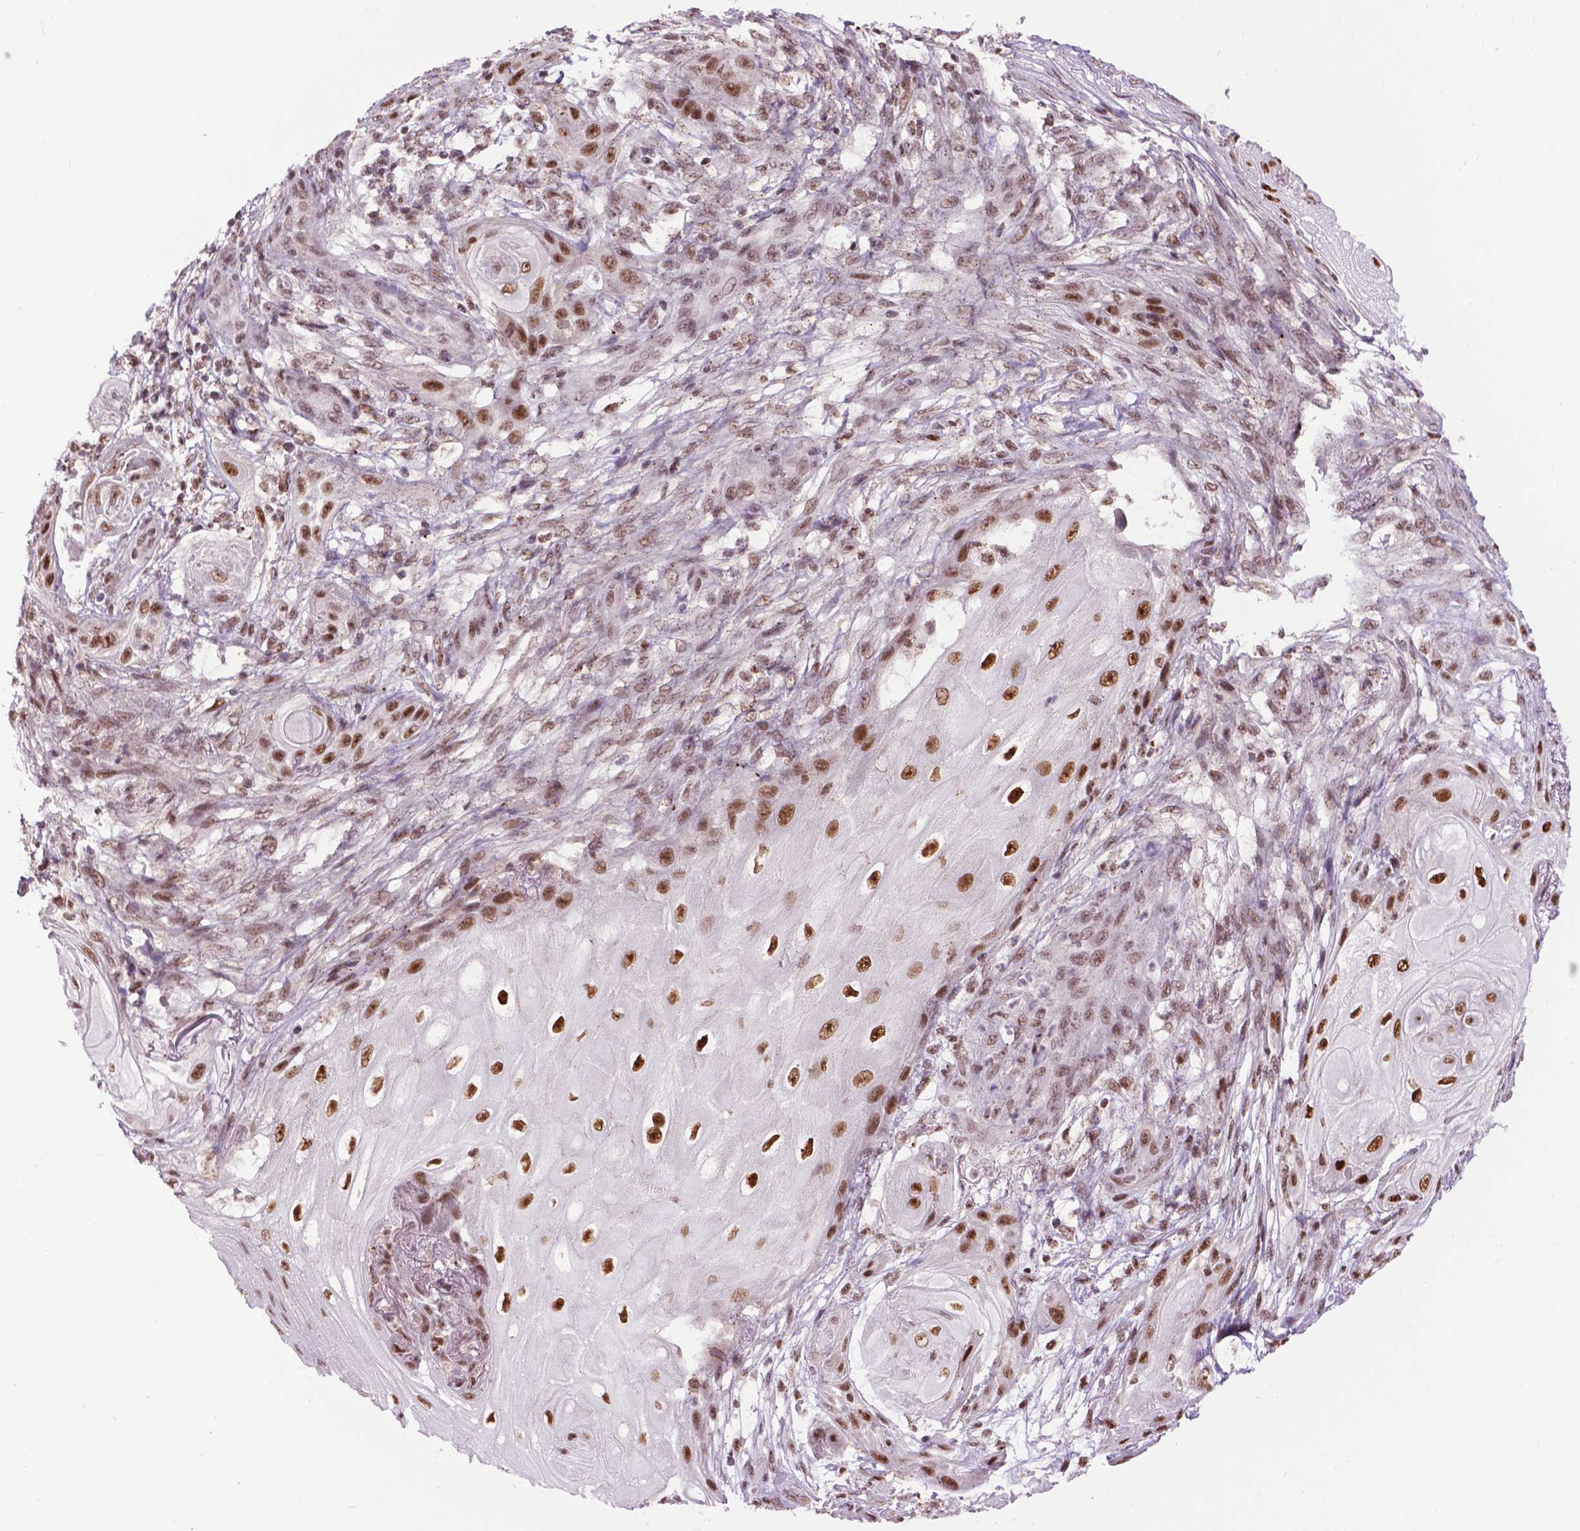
{"staining": {"intensity": "strong", "quantity": ">75%", "location": "nuclear"}, "tissue": "skin cancer", "cell_type": "Tumor cells", "image_type": "cancer", "snomed": [{"axis": "morphology", "description": "Squamous cell carcinoma, NOS"}, {"axis": "topography", "description": "Skin"}], "caption": "This is an image of immunohistochemistry staining of skin cancer, which shows strong positivity in the nuclear of tumor cells.", "gene": "EAF1", "patient": {"sex": "male", "age": 62}}